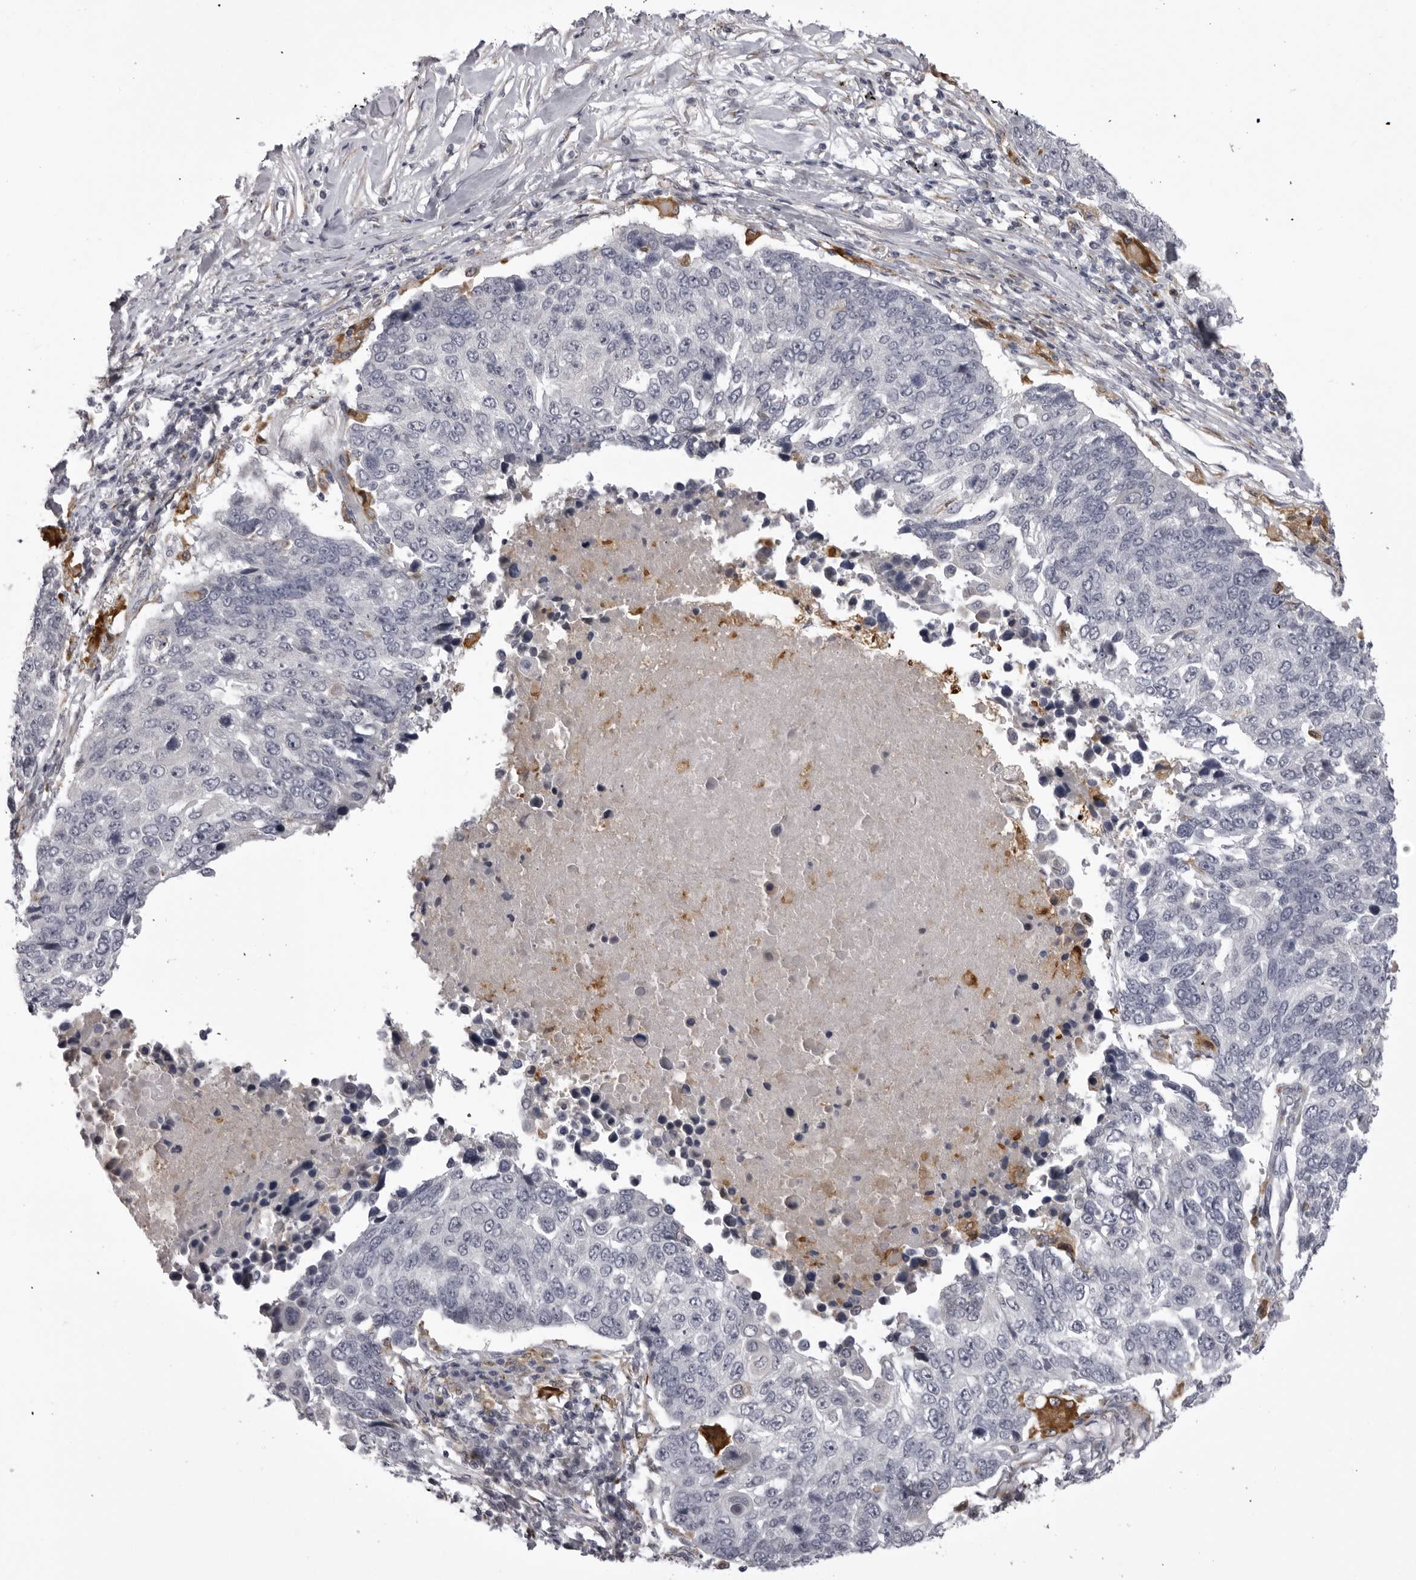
{"staining": {"intensity": "negative", "quantity": "none", "location": "none"}, "tissue": "lung cancer", "cell_type": "Tumor cells", "image_type": "cancer", "snomed": [{"axis": "morphology", "description": "Squamous cell carcinoma, NOS"}, {"axis": "topography", "description": "Lung"}], "caption": "IHC micrograph of lung squamous cell carcinoma stained for a protein (brown), which demonstrates no positivity in tumor cells.", "gene": "NCEH1", "patient": {"sex": "male", "age": 66}}